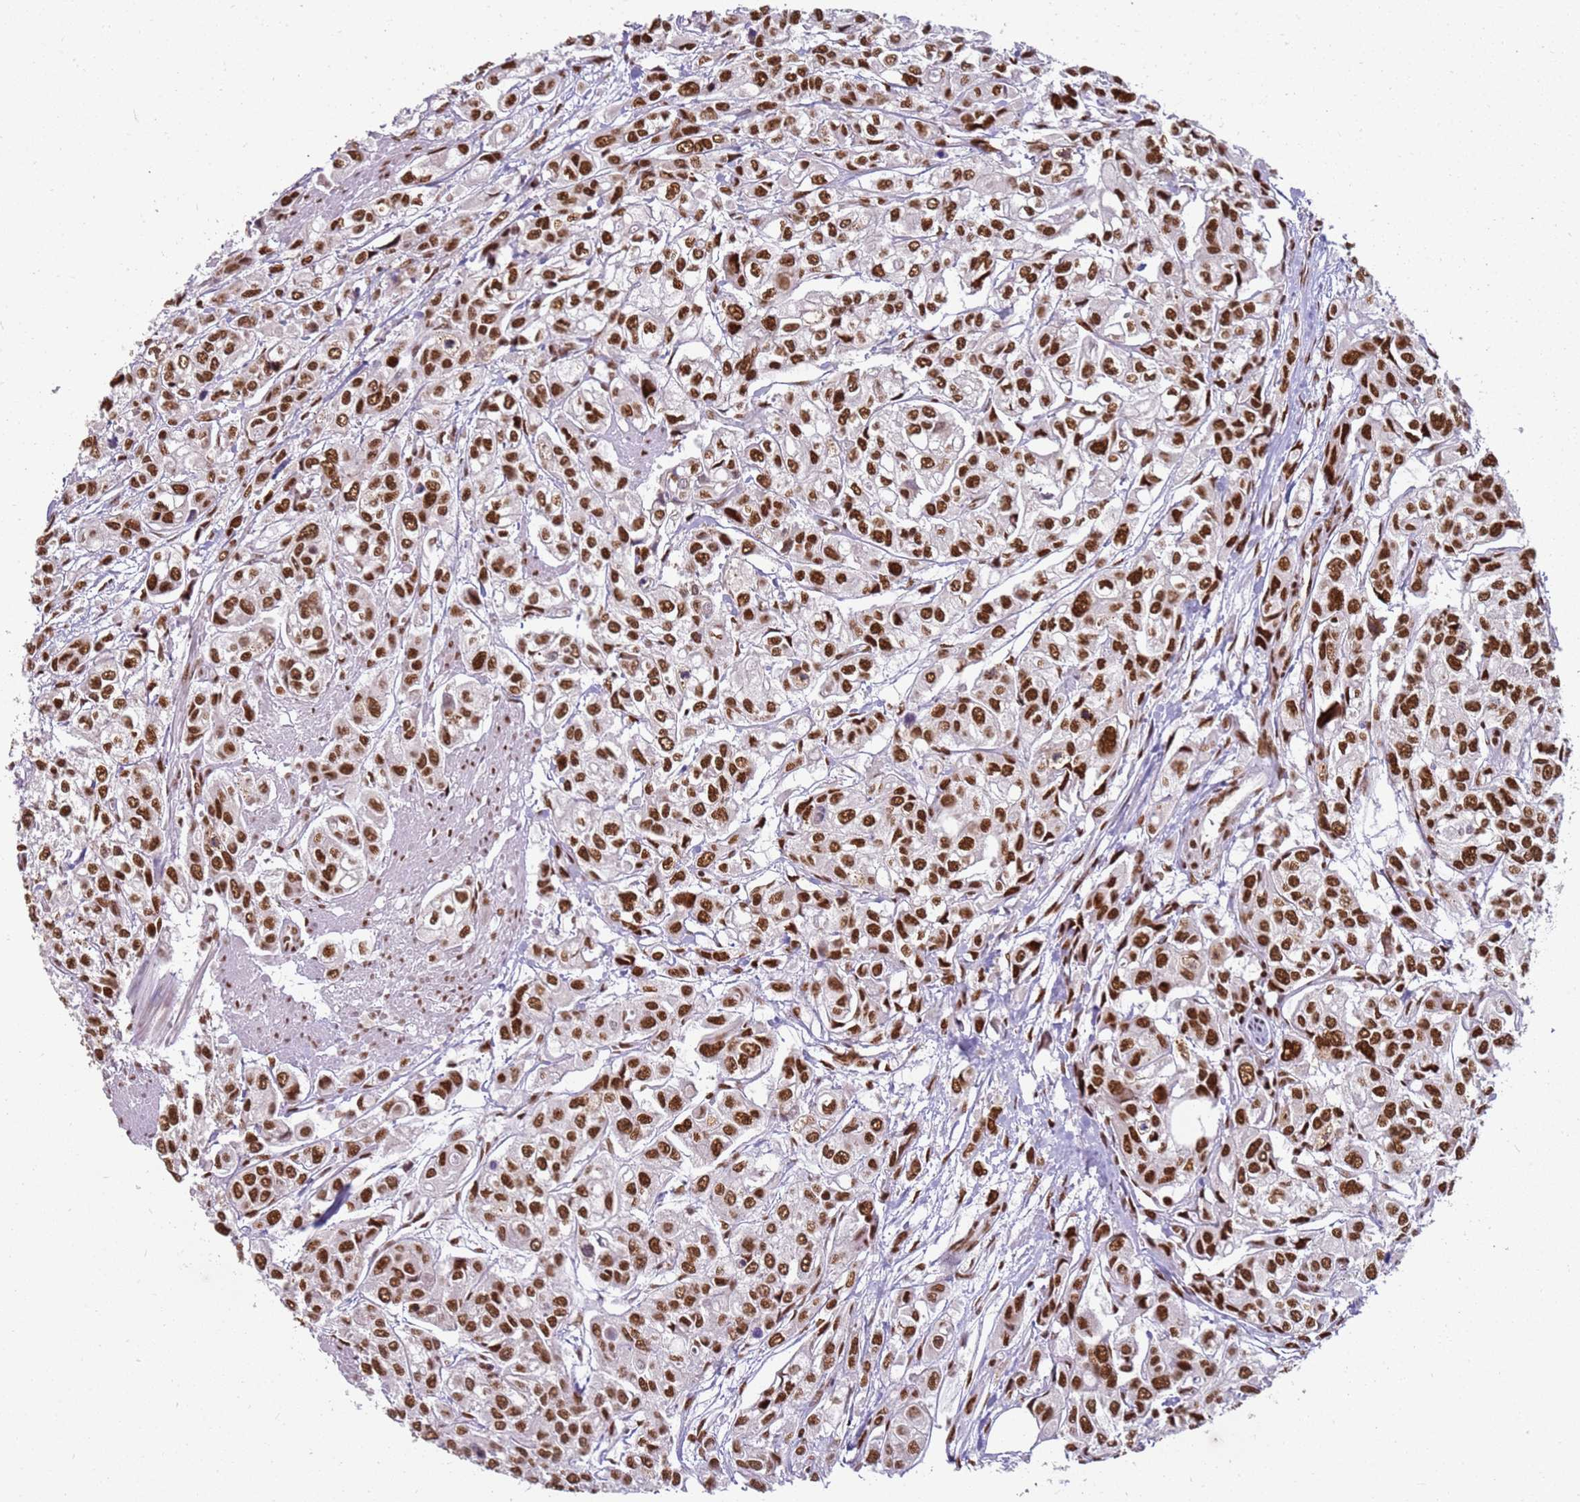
{"staining": {"intensity": "strong", "quantity": ">75%", "location": "nuclear"}, "tissue": "urothelial cancer", "cell_type": "Tumor cells", "image_type": "cancer", "snomed": [{"axis": "morphology", "description": "Urothelial carcinoma, High grade"}, {"axis": "topography", "description": "Urinary bladder"}], "caption": "Immunohistochemical staining of high-grade urothelial carcinoma shows high levels of strong nuclear expression in about >75% of tumor cells.", "gene": "TENT4A", "patient": {"sex": "male", "age": 67}}